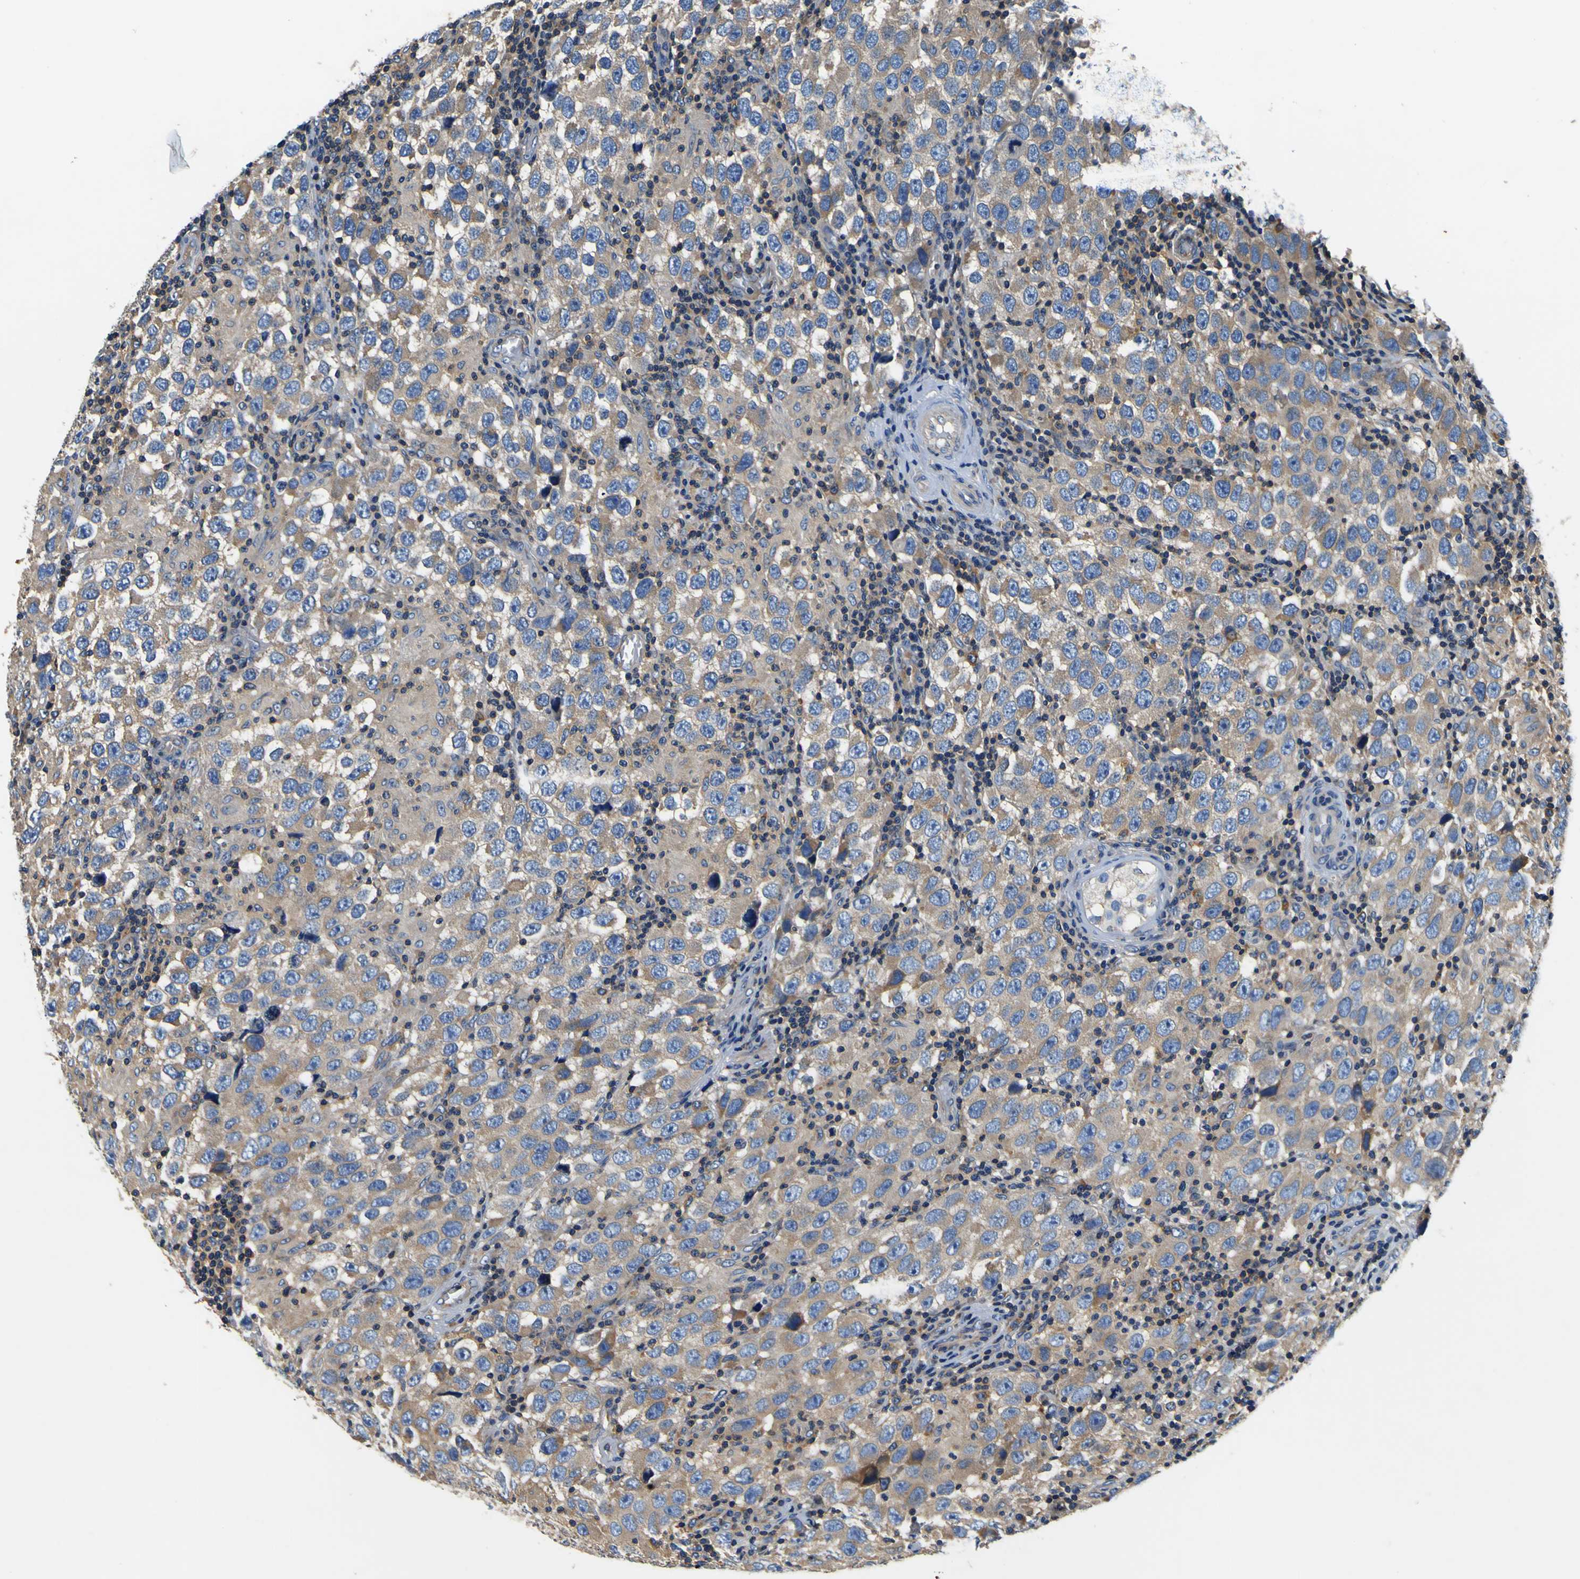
{"staining": {"intensity": "weak", "quantity": ">75%", "location": "cytoplasmic/membranous"}, "tissue": "testis cancer", "cell_type": "Tumor cells", "image_type": "cancer", "snomed": [{"axis": "morphology", "description": "Carcinoma, Embryonal, NOS"}, {"axis": "topography", "description": "Testis"}], "caption": "Immunohistochemical staining of embryonal carcinoma (testis) demonstrates low levels of weak cytoplasmic/membranous protein positivity in approximately >75% of tumor cells.", "gene": "CNR2", "patient": {"sex": "male", "age": 21}}